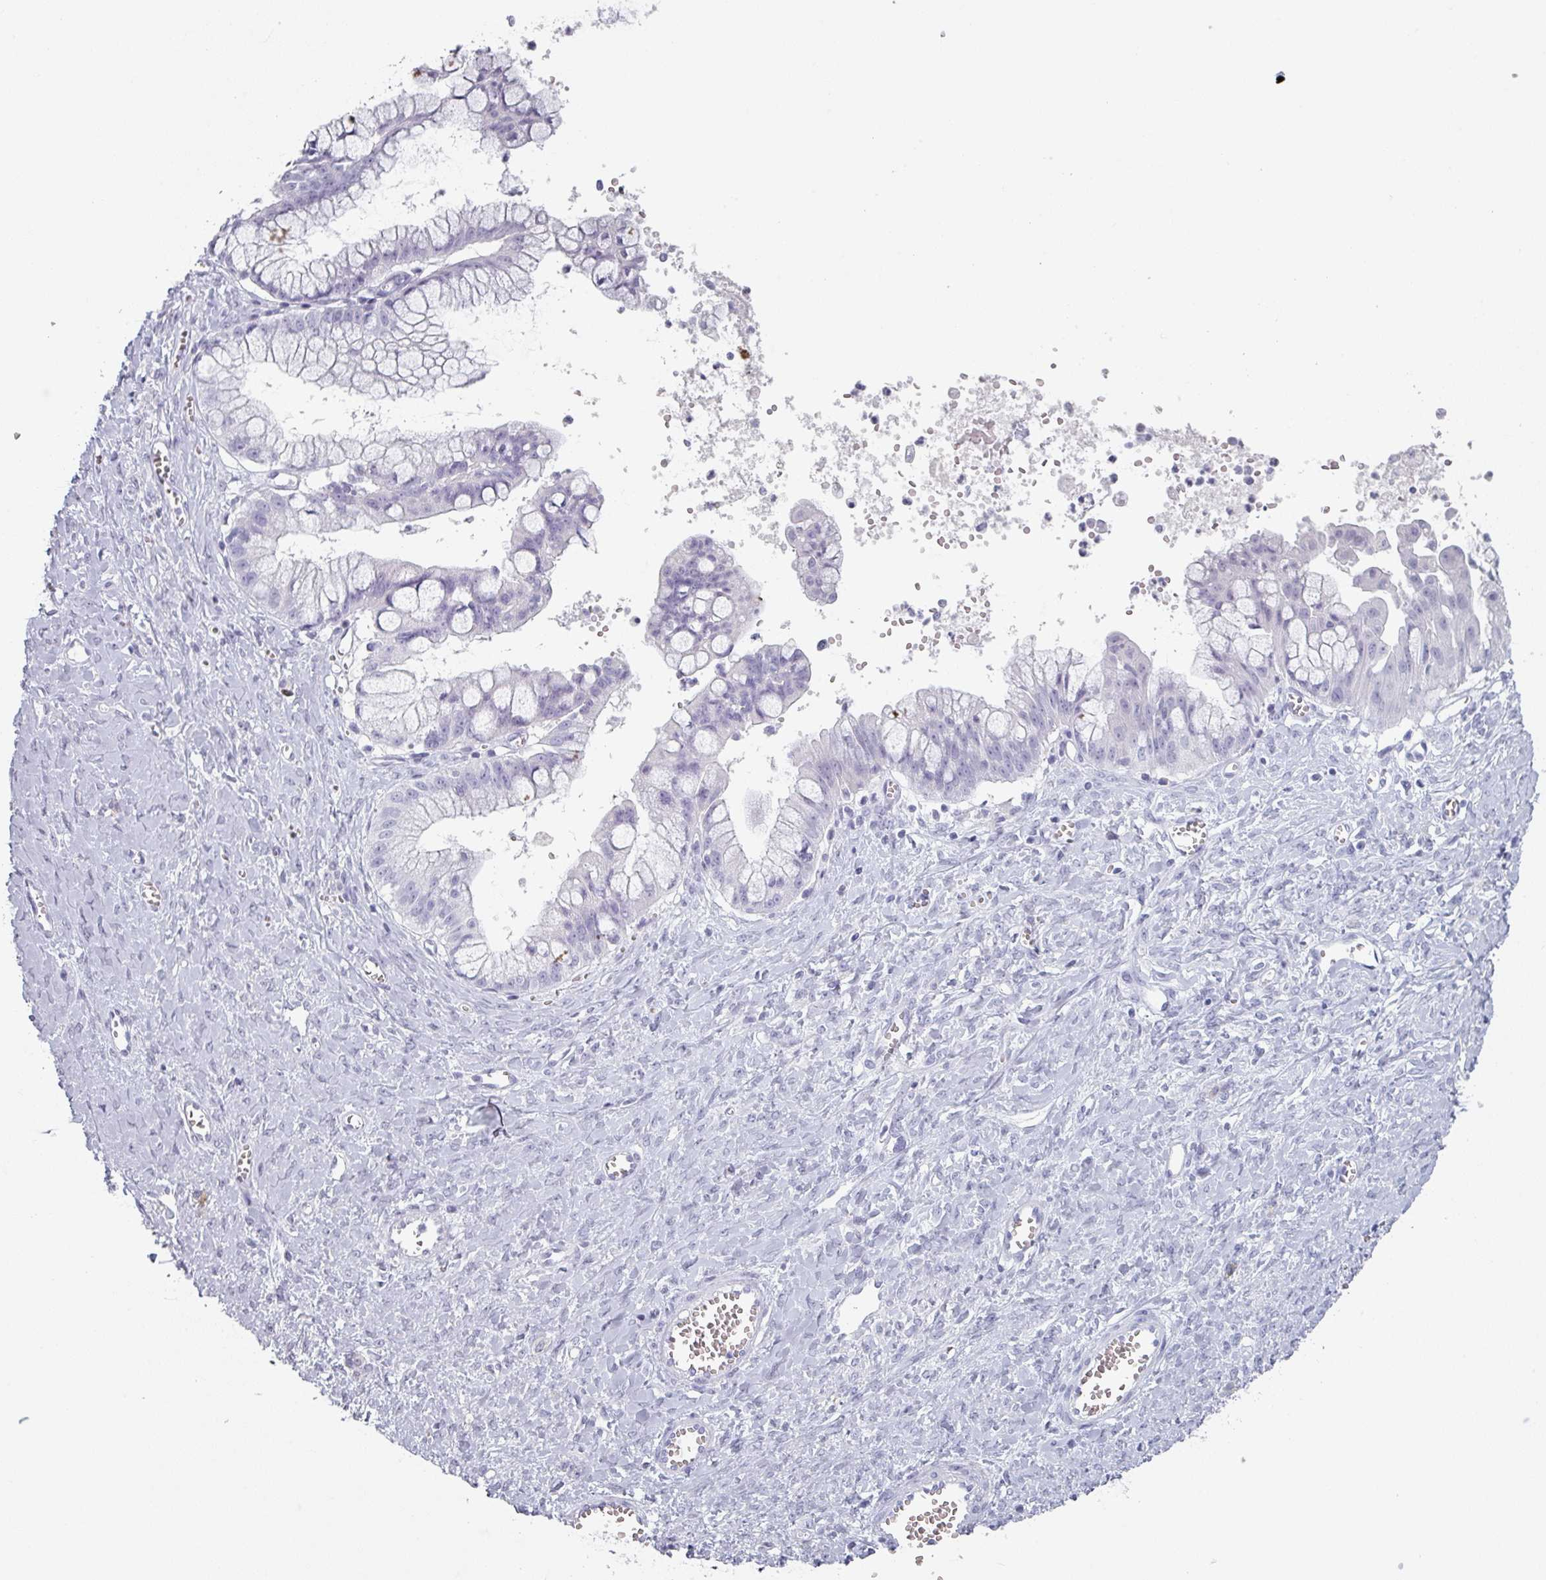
{"staining": {"intensity": "negative", "quantity": "none", "location": "none"}, "tissue": "ovarian cancer", "cell_type": "Tumor cells", "image_type": "cancer", "snomed": [{"axis": "morphology", "description": "Cystadenocarcinoma, mucinous, NOS"}, {"axis": "topography", "description": "Ovary"}], "caption": "Immunohistochemistry of human ovarian cancer (mucinous cystadenocarcinoma) displays no expression in tumor cells. Nuclei are stained in blue.", "gene": "SLC35G2", "patient": {"sex": "female", "age": 70}}